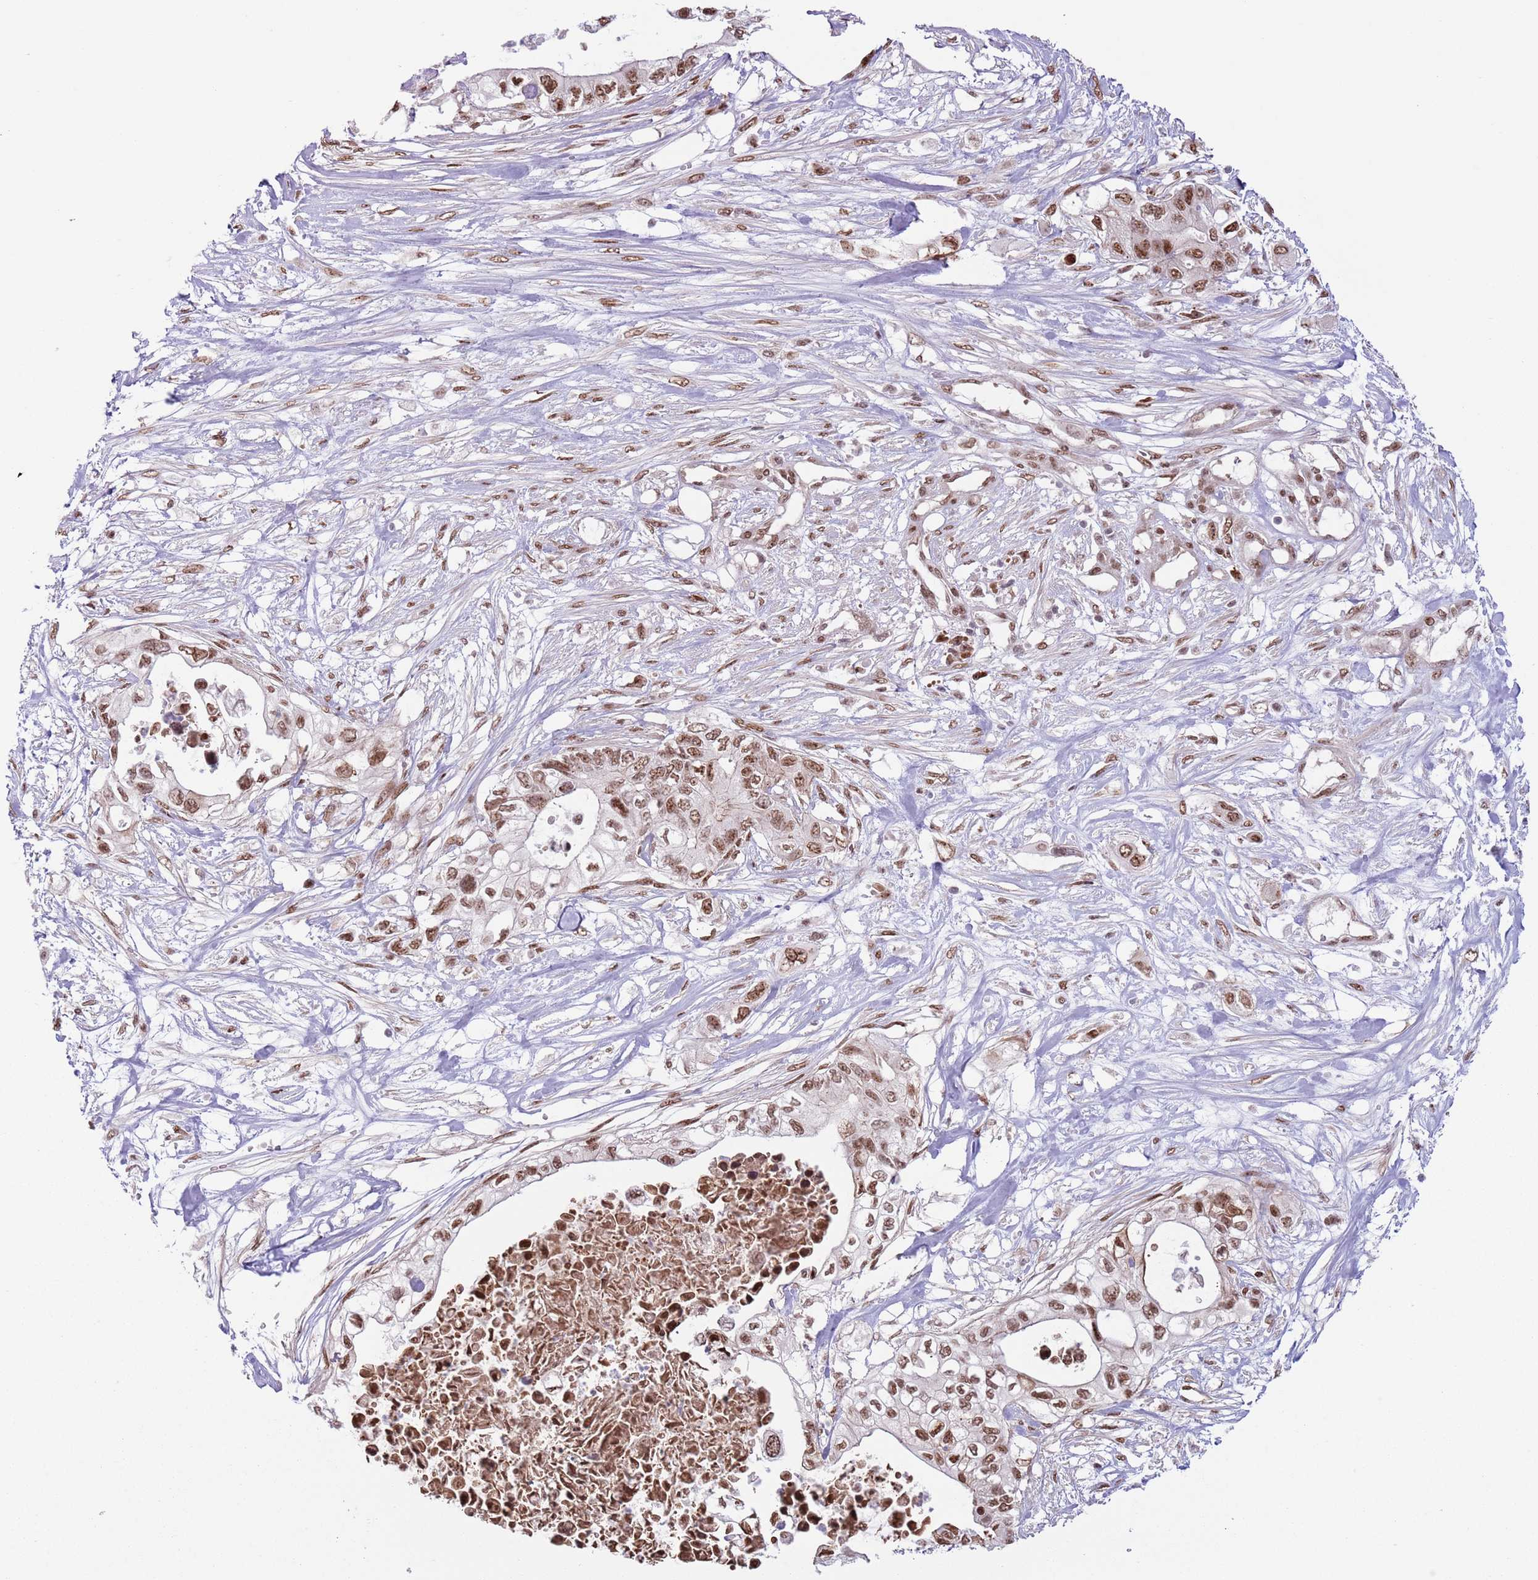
{"staining": {"intensity": "moderate", "quantity": ">75%", "location": "nuclear"}, "tissue": "pancreatic cancer", "cell_type": "Tumor cells", "image_type": "cancer", "snomed": [{"axis": "morphology", "description": "Adenocarcinoma, NOS"}, {"axis": "topography", "description": "Pancreas"}], "caption": "Immunohistochemical staining of pancreatic cancer exhibits medium levels of moderate nuclear protein positivity in about >75% of tumor cells.", "gene": "SIPA1L3", "patient": {"sex": "female", "age": 63}}